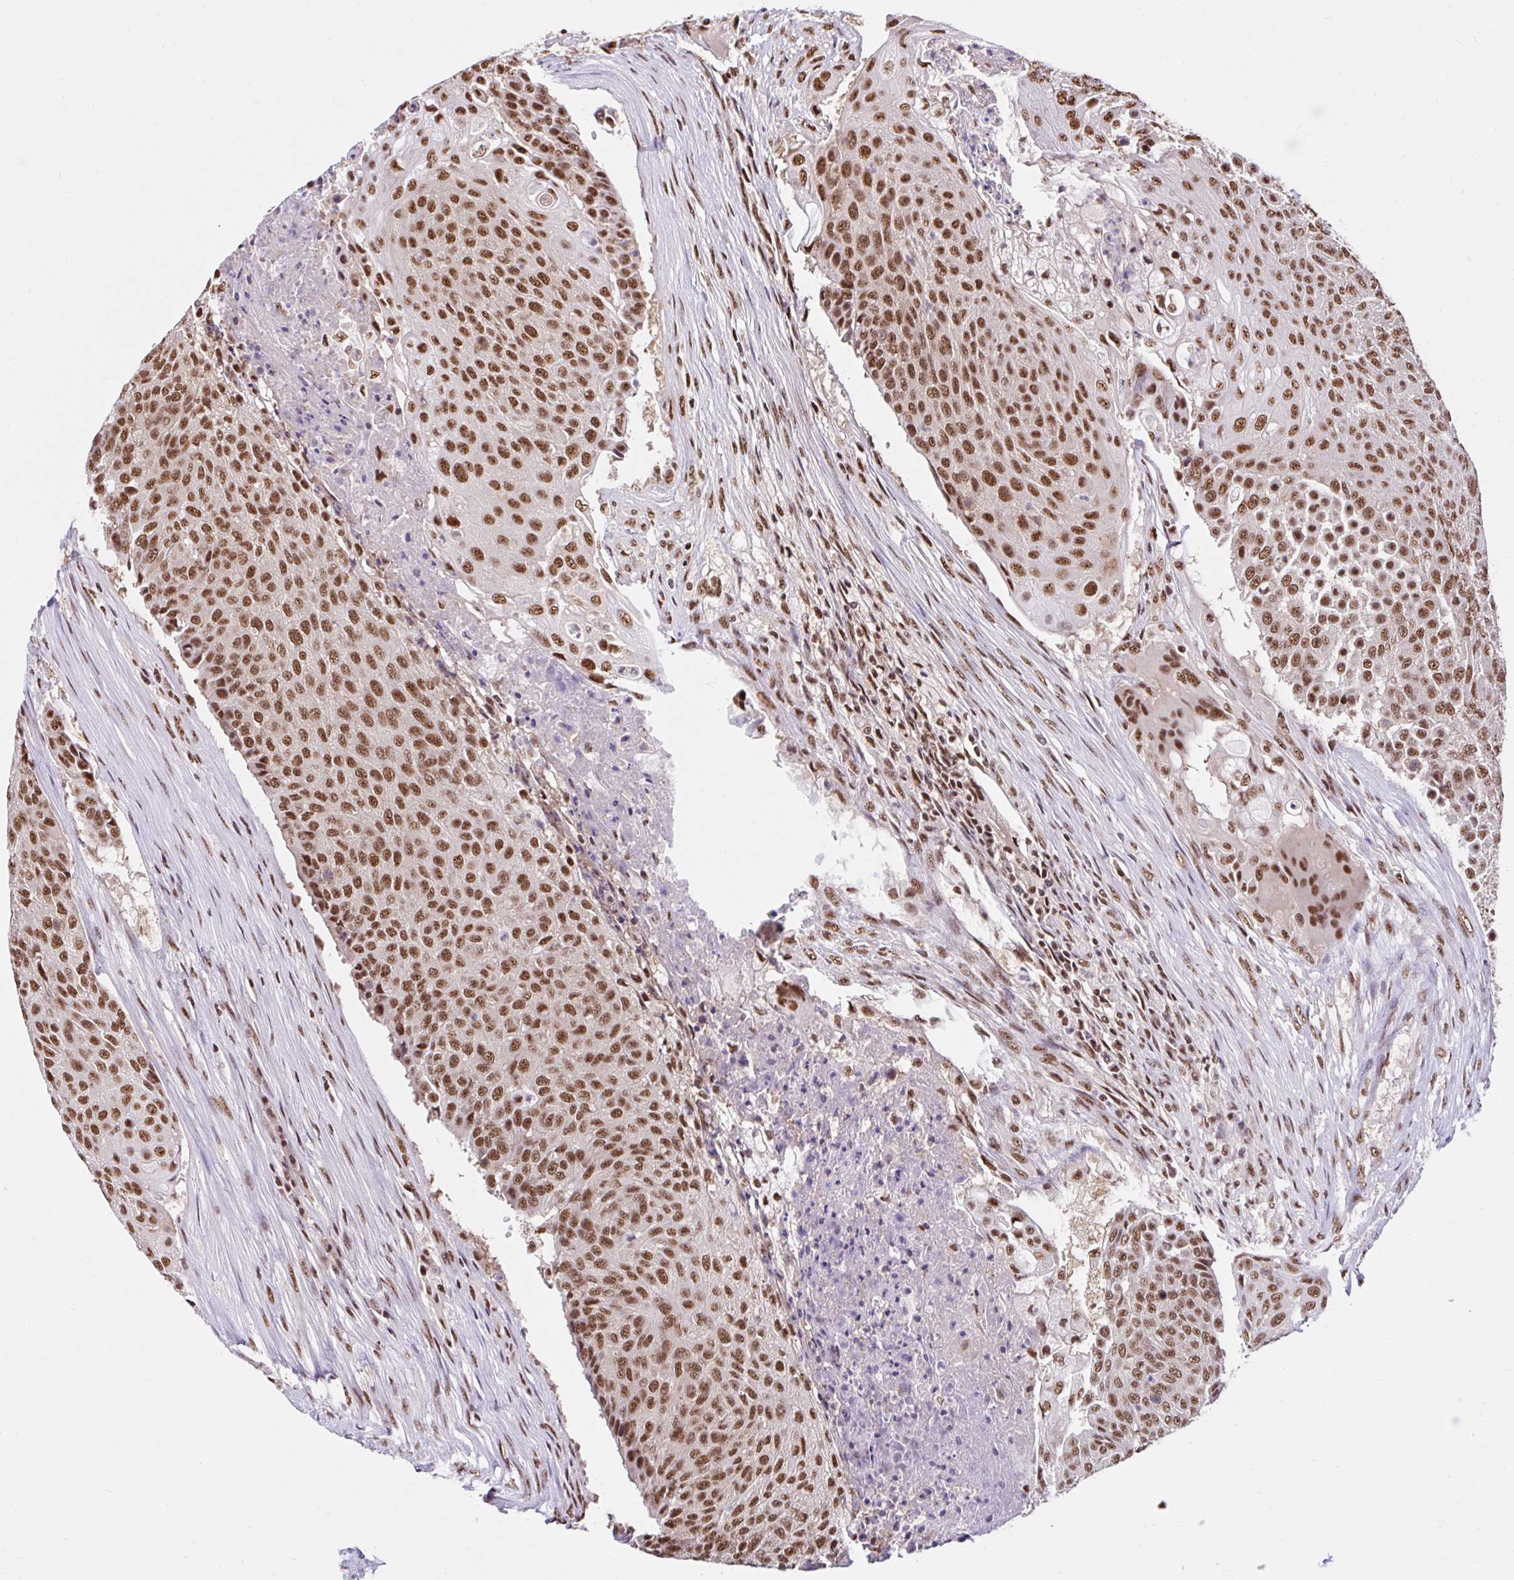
{"staining": {"intensity": "strong", "quantity": ">75%", "location": "nuclear"}, "tissue": "urothelial cancer", "cell_type": "Tumor cells", "image_type": "cancer", "snomed": [{"axis": "morphology", "description": "Urothelial carcinoma, High grade"}, {"axis": "topography", "description": "Urinary bladder"}], "caption": "Protein staining of high-grade urothelial carcinoma tissue reveals strong nuclear staining in approximately >75% of tumor cells.", "gene": "ABCA9", "patient": {"sex": "female", "age": 63}}